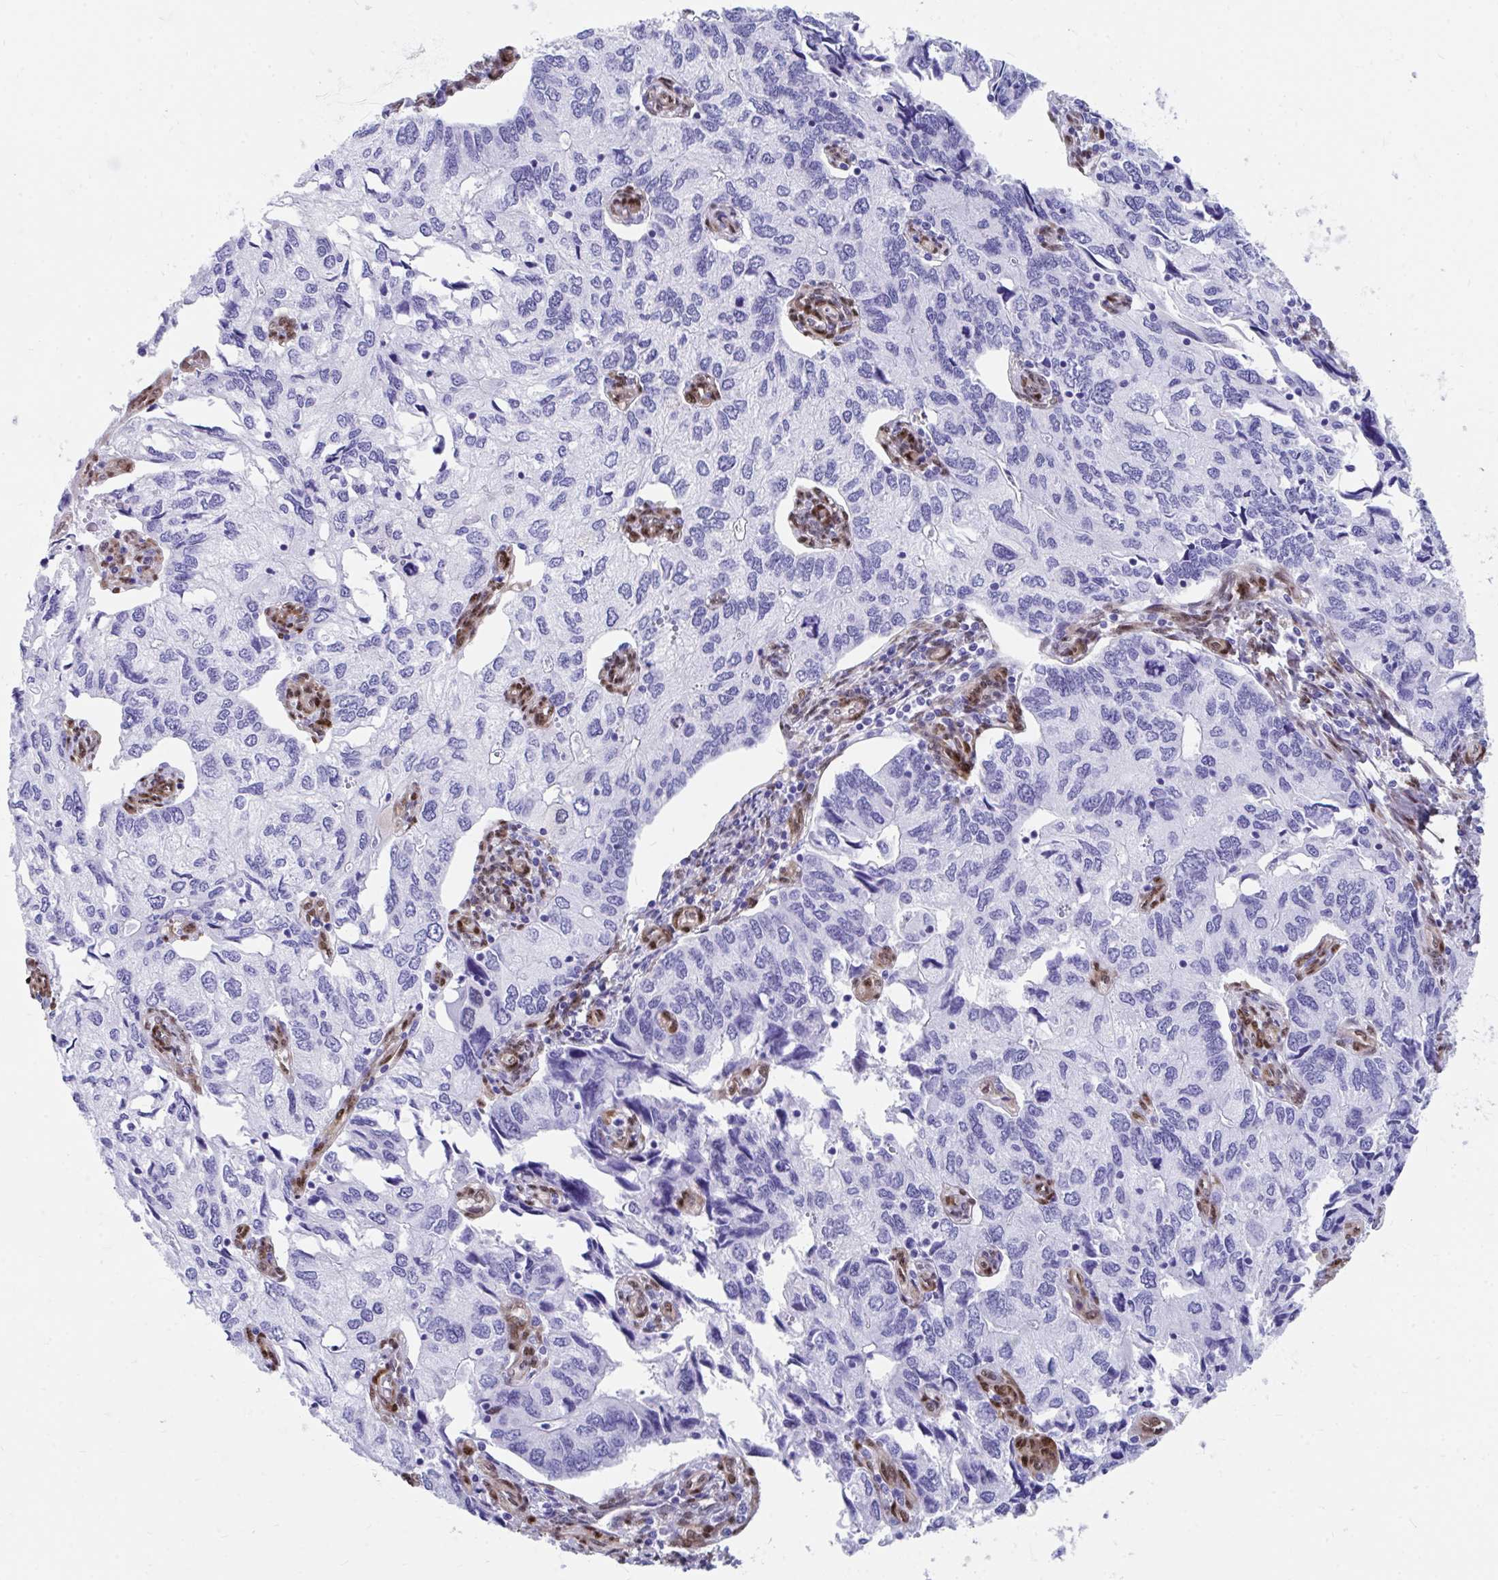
{"staining": {"intensity": "negative", "quantity": "none", "location": "none"}, "tissue": "endometrial cancer", "cell_type": "Tumor cells", "image_type": "cancer", "snomed": [{"axis": "morphology", "description": "Carcinoma, NOS"}, {"axis": "topography", "description": "Uterus"}], "caption": "This is a micrograph of immunohistochemistry staining of carcinoma (endometrial), which shows no expression in tumor cells.", "gene": "RBPMS", "patient": {"sex": "female", "age": 76}}